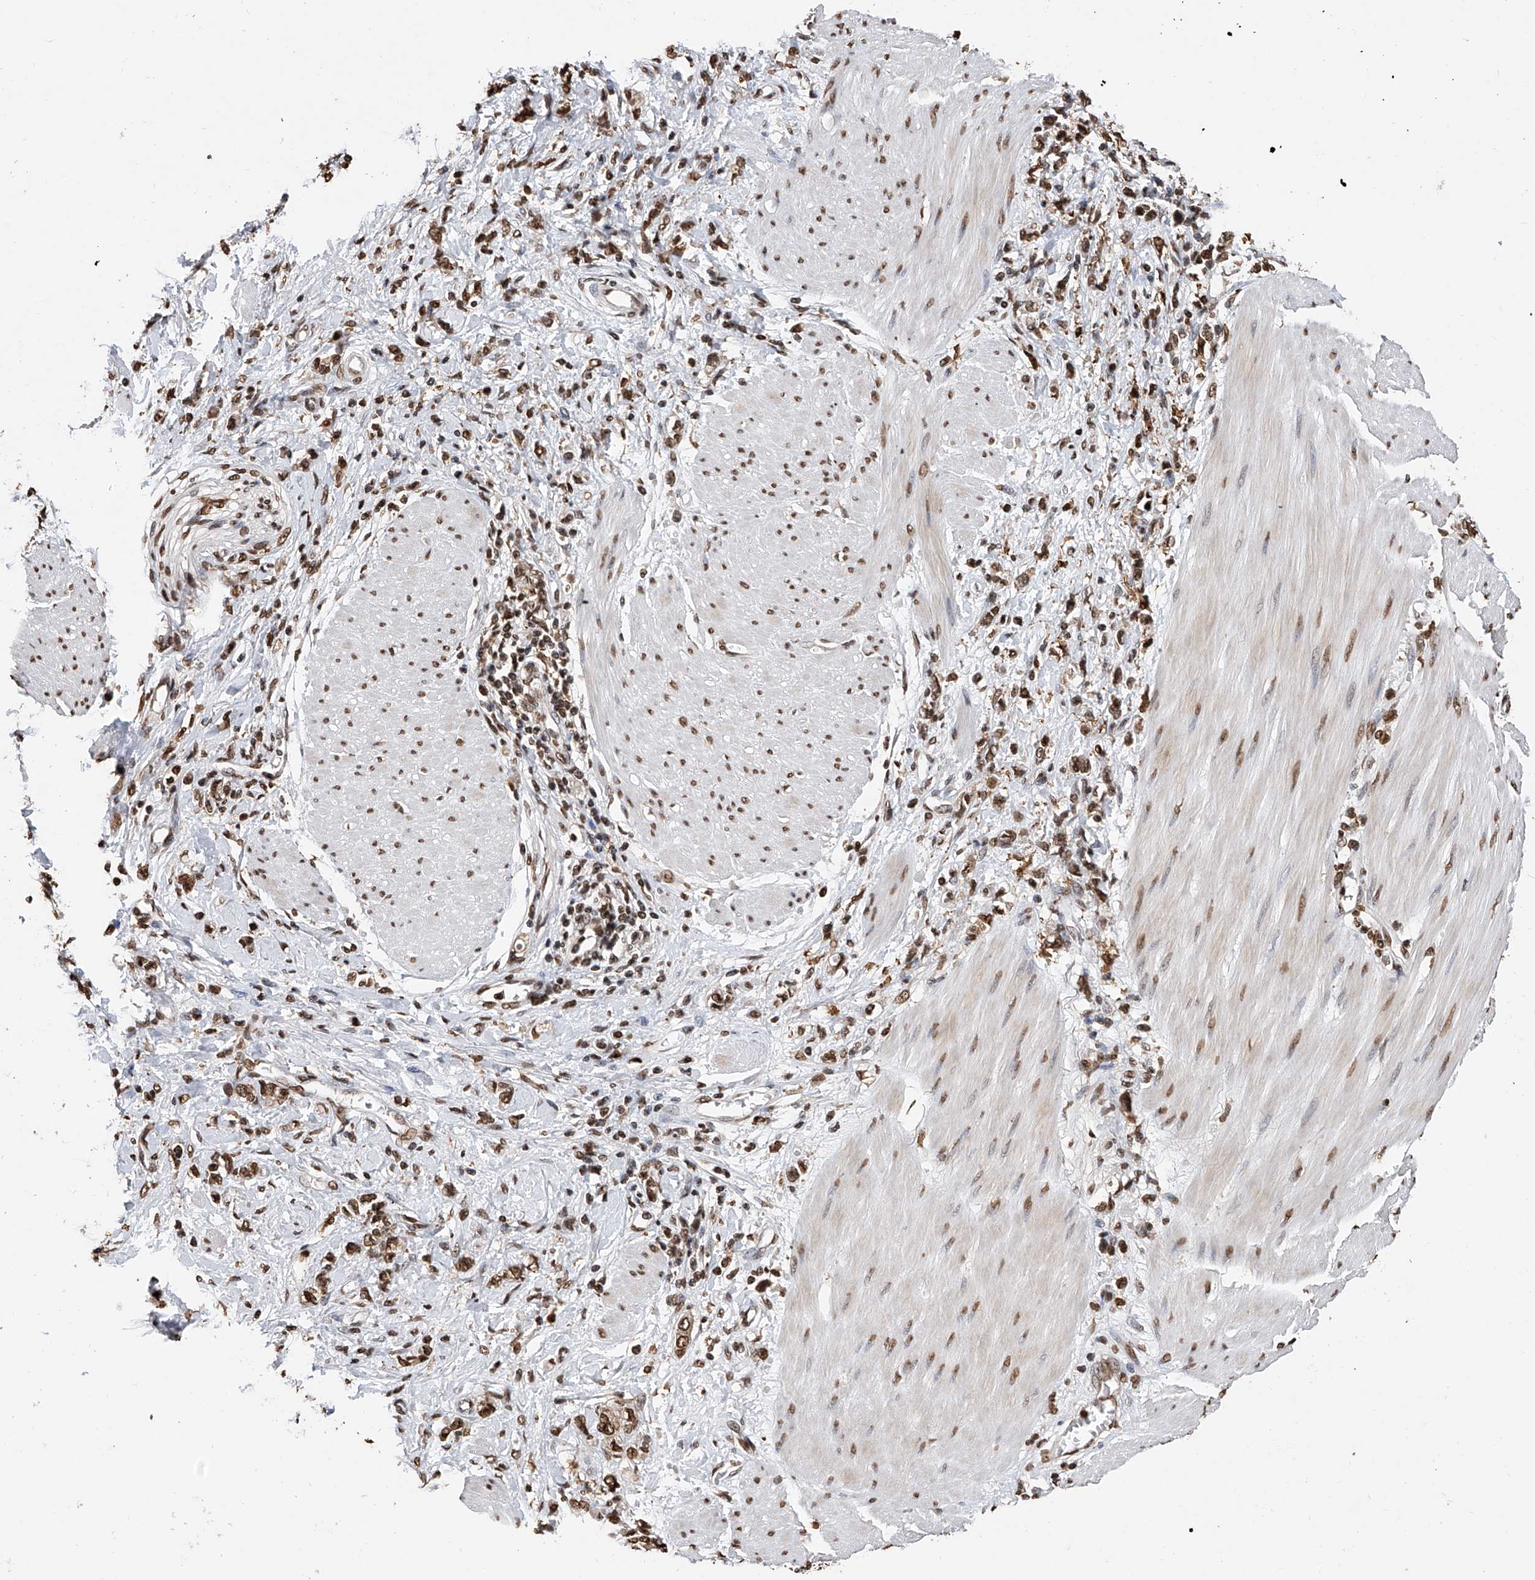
{"staining": {"intensity": "moderate", "quantity": ">75%", "location": "nuclear"}, "tissue": "stomach cancer", "cell_type": "Tumor cells", "image_type": "cancer", "snomed": [{"axis": "morphology", "description": "Adenocarcinoma, NOS"}, {"axis": "topography", "description": "Stomach"}], "caption": "The immunohistochemical stain labels moderate nuclear staining in tumor cells of stomach cancer (adenocarcinoma) tissue.", "gene": "CFAP410", "patient": {"sex": "female", "age": 76}}